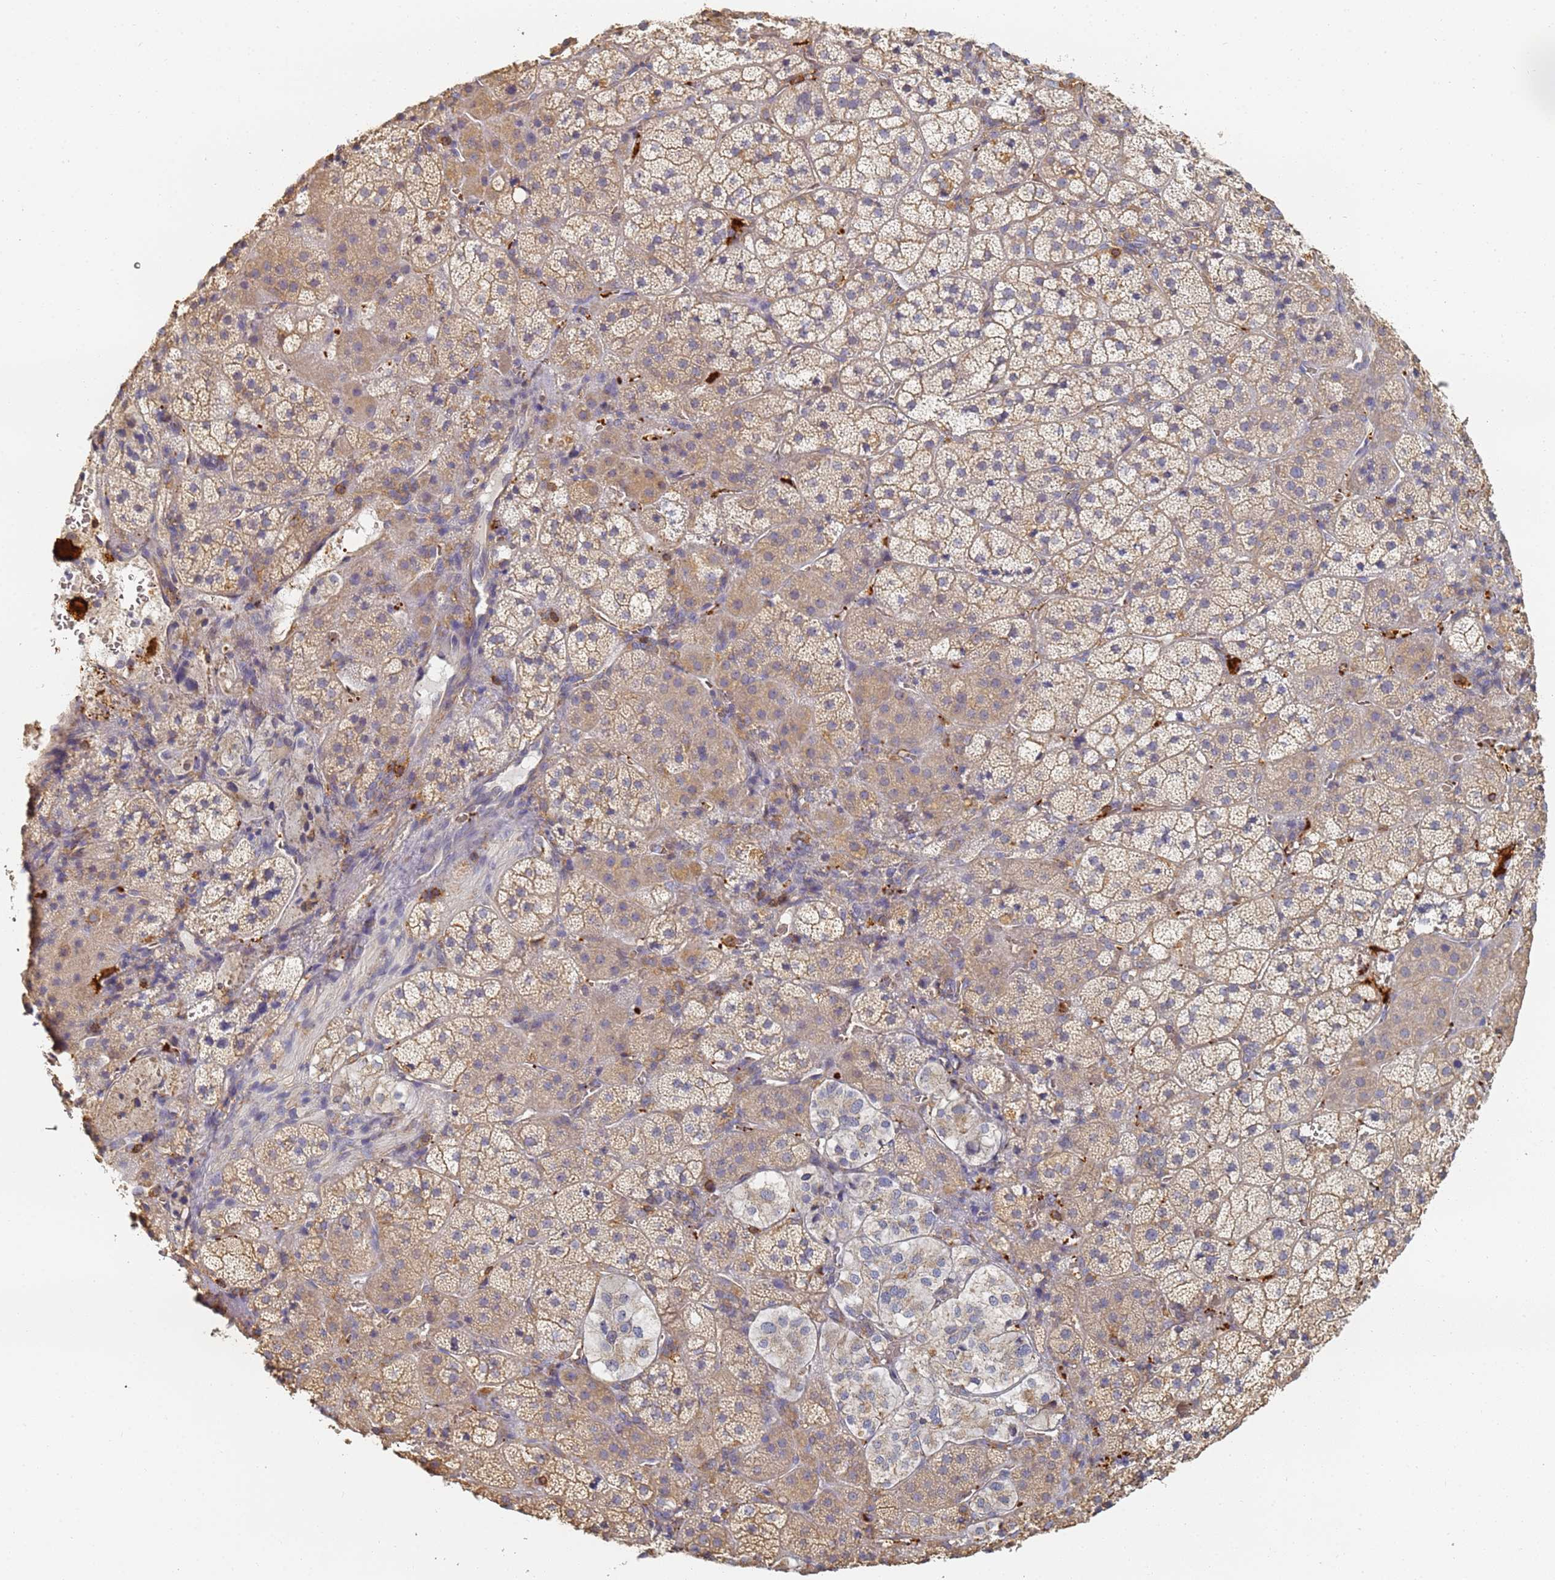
{"staining": {"intensity": "weak", "quantity": "25%-75%", "location": "cytoplasmic/membranous"}, "tissue": "adrenal gland", "cell_type": "Glandular cells", "image_type": "normal", "snomed": [{"axis": "morphology", "description": "Normal tissue, NOS"}, {"axis": "topography", "description": "Adrenal gland"}], "caption": "High-magnification brightfield microscopy of unremarkable adrenal gland stained with DAB (brown) and counterstained with hematoxylin (blue). glandular cells exhibit weak cytoplasmic/membranous expression is seen in approximately25%-75% of cells.", "gene": "BIN2", "patient": {"sex": "female", "age": 44}}